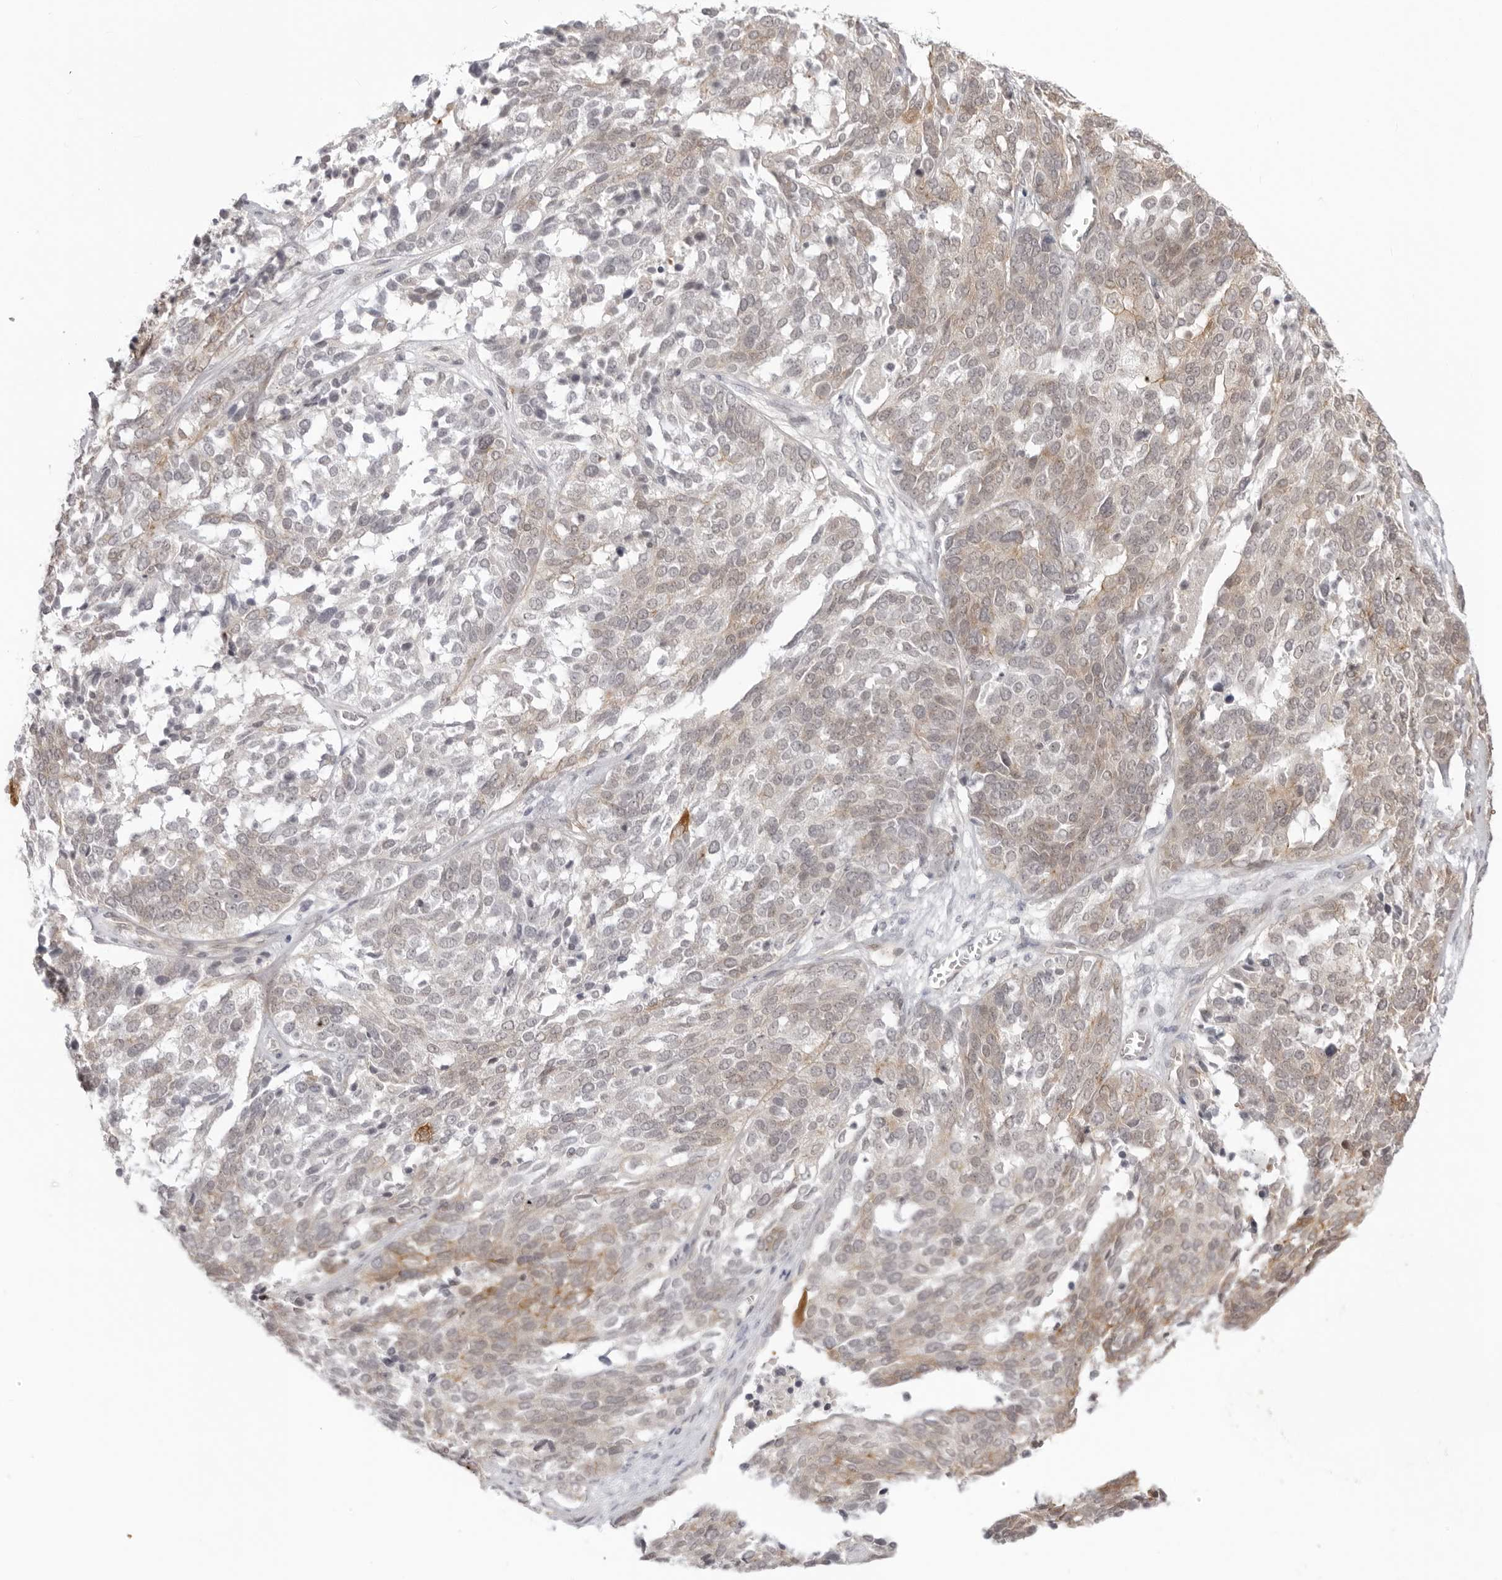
{"staining": {"intensity": "weak", "quantity": "25%-75%", "location": "cytoplasmic/membranous"}, "tissue": "ovarian cancer", "cell_type": "Tumor cells", "image_type": "cancer", "snomed": [{"axis": "morphology", "description": "Cystadenocarcinoma, serous, NOS"}, {"axis": "topography", "description": "Ovary"}], "caption": "This image reveals immunohistochemistry (IHC) staining of serous cystadenocarcinoma (ovarian), with low weak cytoplasmic/membranous staining in approximately 25%-75% of tumor cells.", "gene": "TRAPPC3", "patient": {"sex": "female", "age": 44}}